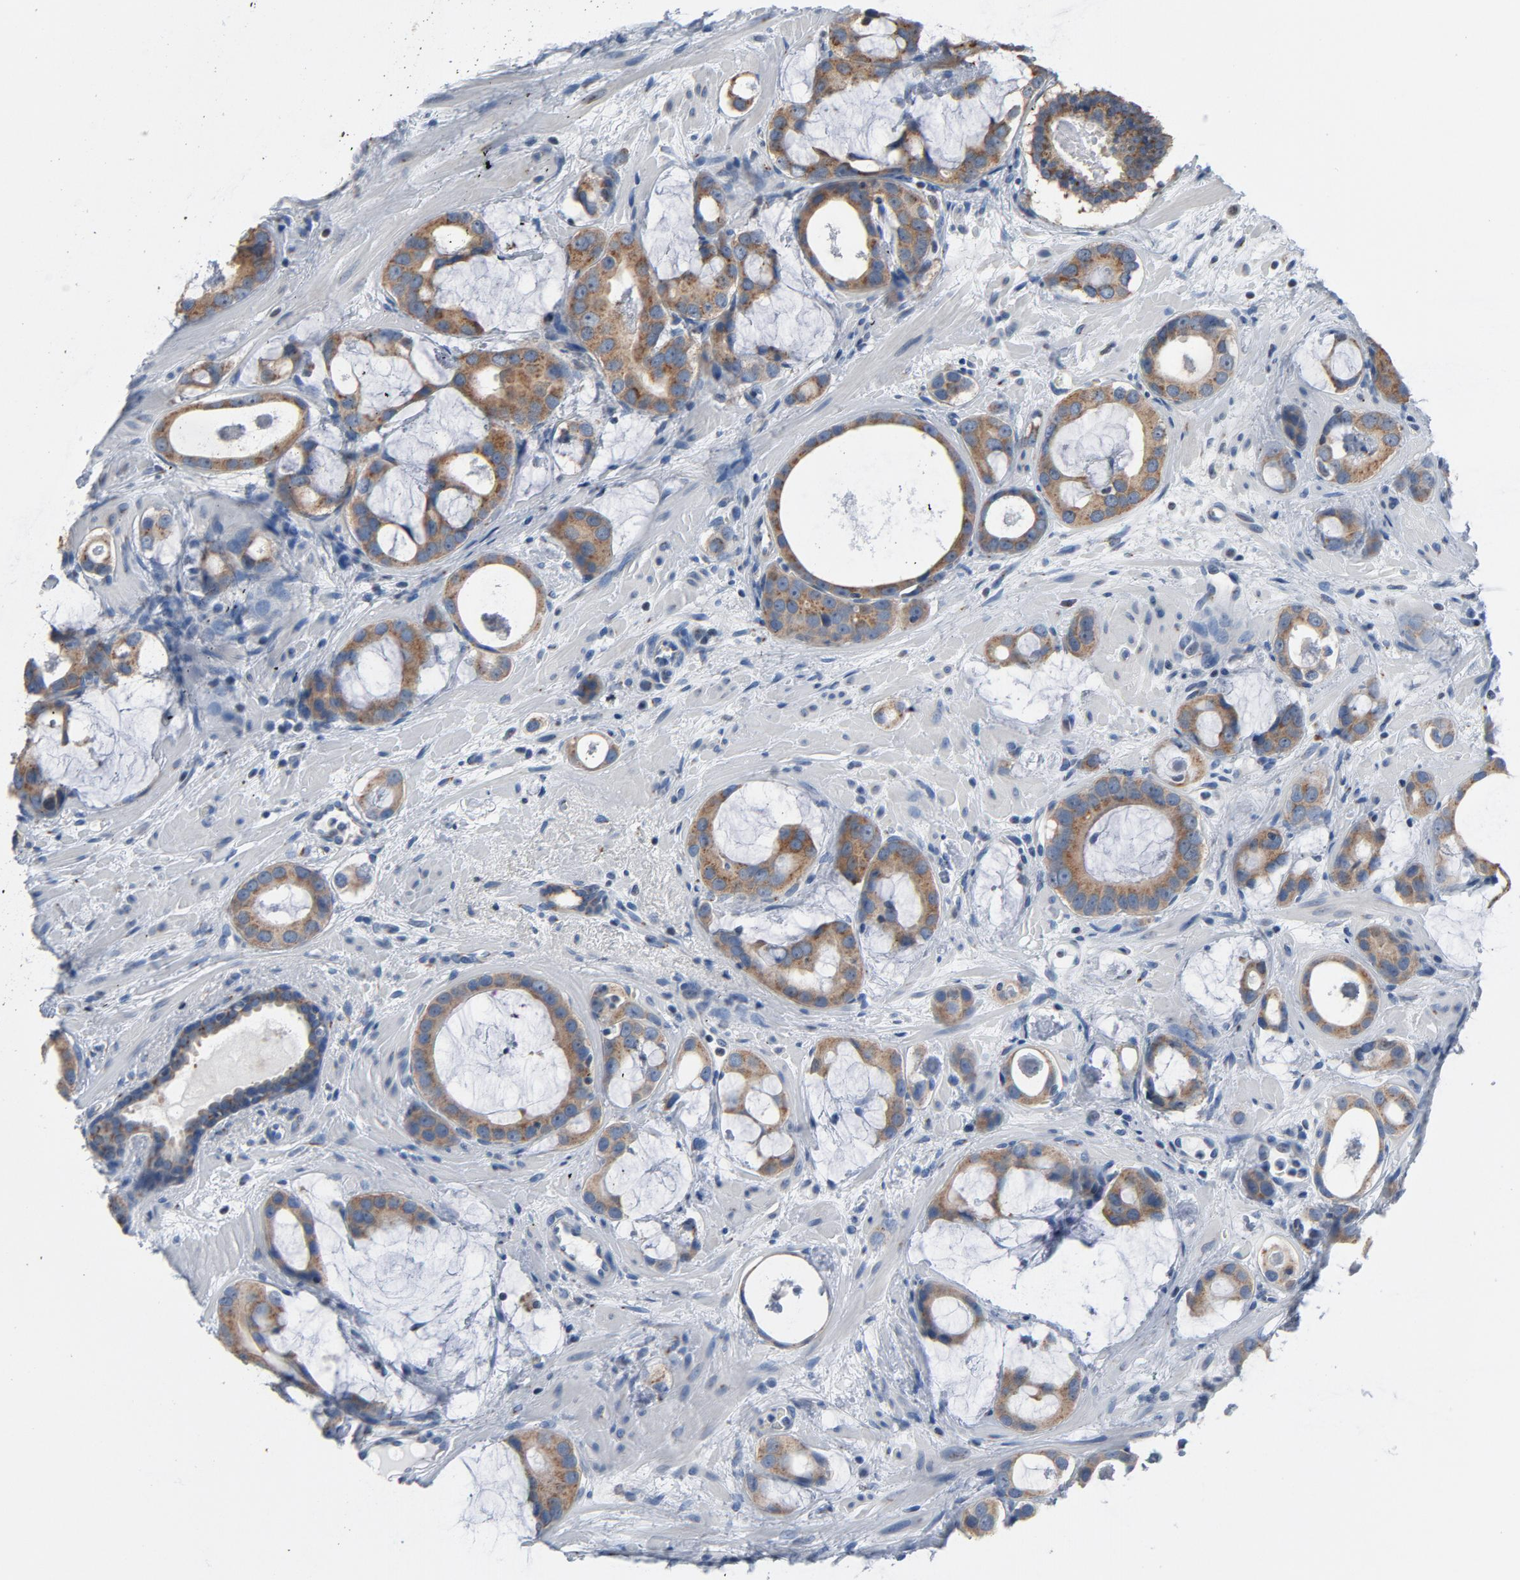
{"staining": {"intensity": "moderate", "quantity": ">75%", "location": "cytoplasmic/membranous"}, "tissue": "prostate cancer", "cell_type": "Tumor cells", "image_type": "cancer", "snomed": [{"axis": "morphology", "description": "Adenocarcinoma, Low grade"}, {"axis": "topography", "description": "Prostate"}], "caption": "Moderate cytoplasmic/membranous protein positivity is identified in about >75% of tumor cells in prostate cancer (adenocarcinoma (low-grade)).", "gene": "YIPF6", "patient": {"sex": "male", "age": 57}}